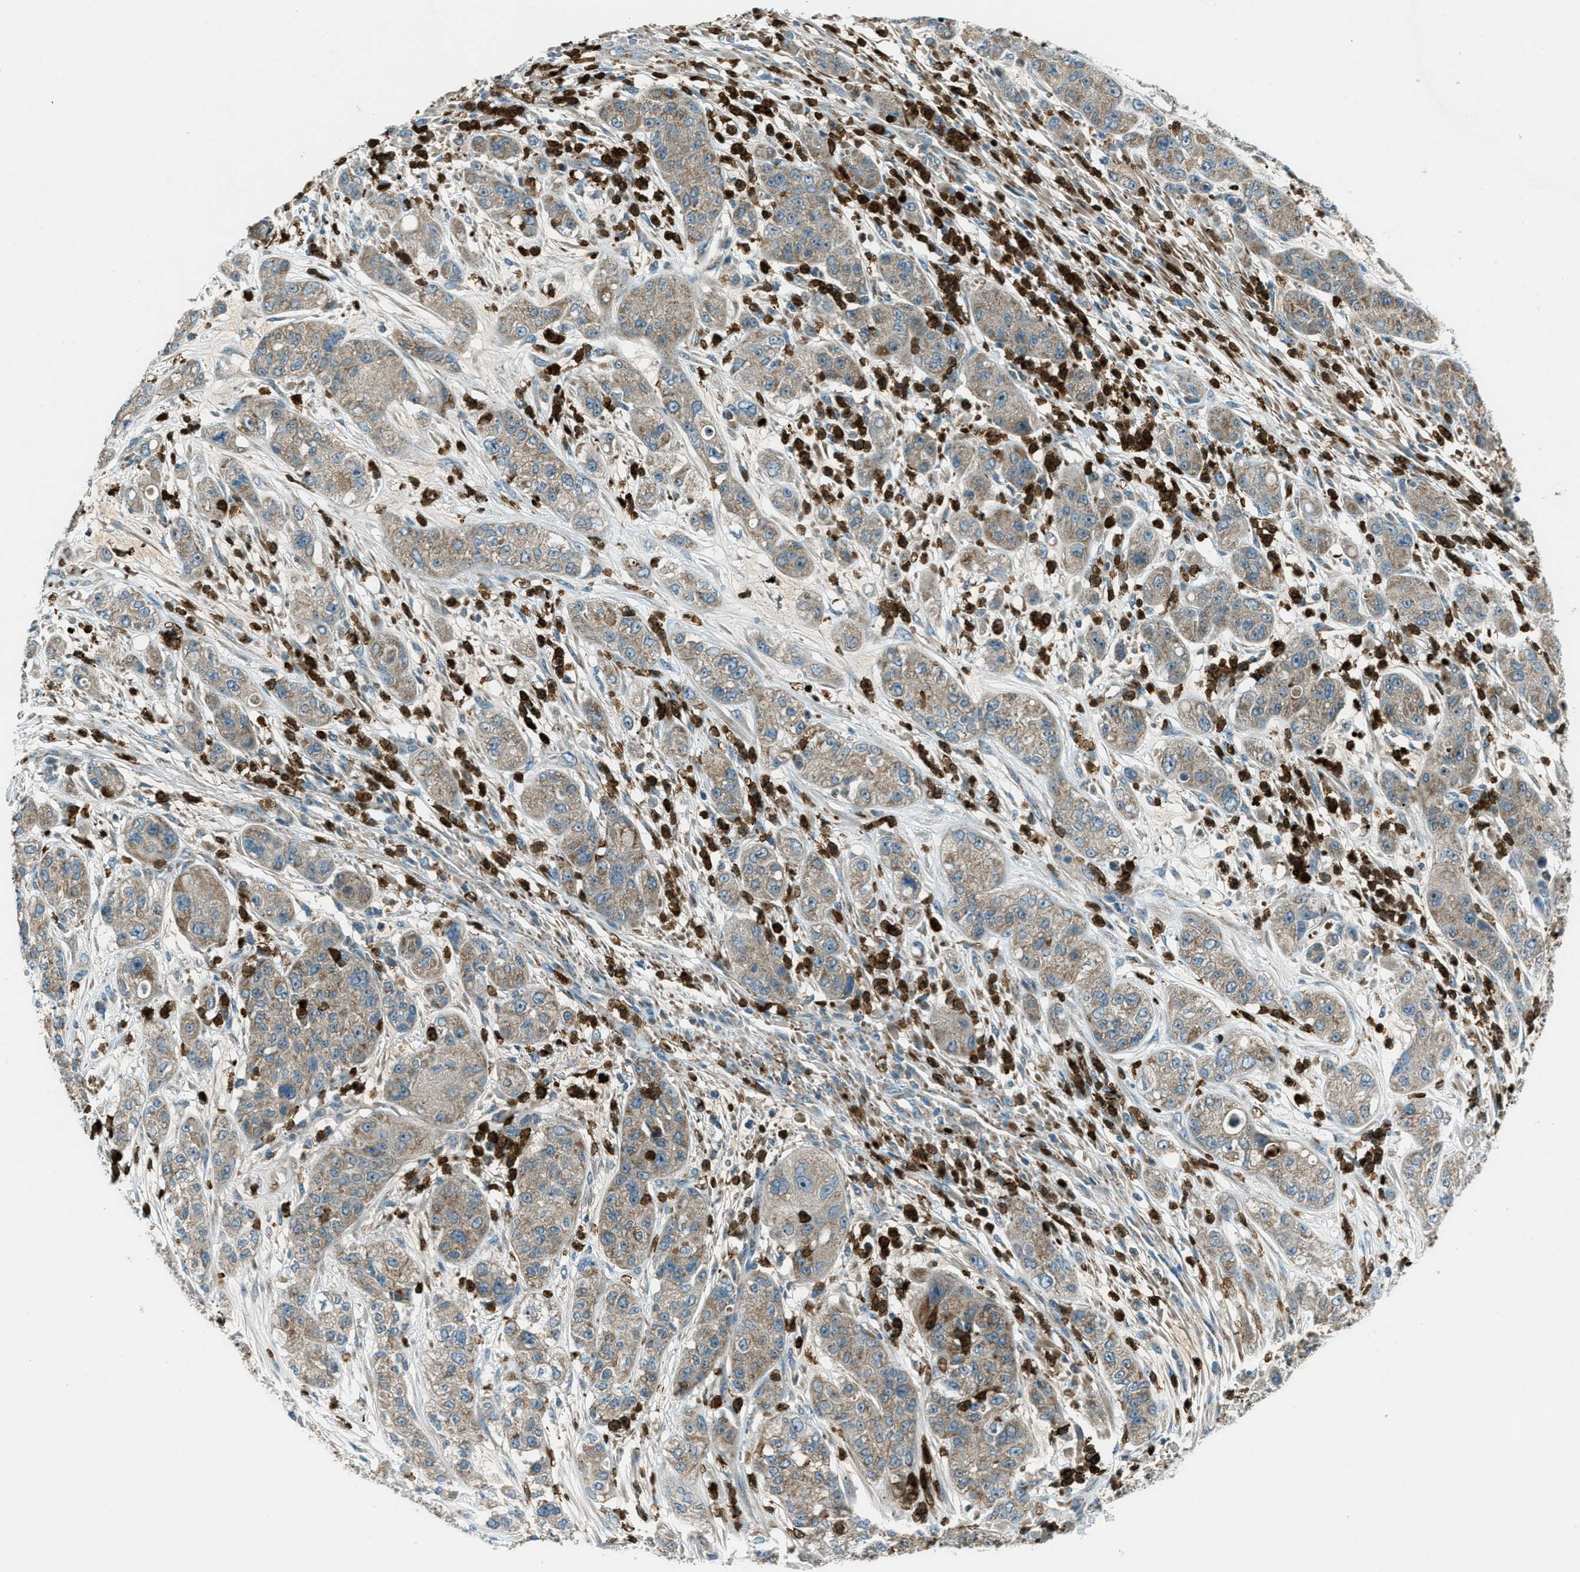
{"staining": {"intensity": "moderate", "quantity": ">75%", "location": "cytoplasmic/membranous"}, "tissue": "pancreatic cancer", "cell_type": "Tumor cells", "image_type": "cancer", "snomed": [{"axis": "morphology", "description": "Adenocarcinoma, NOS"}, {"axis": "topography", "description": "Pancreas"}], "caption": "Immunohistochemical staining of human pancreatic cancer (adenocarcinoma) displays medium levels of moderate cytoplasmic/membranous staining in about >75% of tumor cells.", "gene": "FAR1", "patient": {"sex": "female", "age": 78}}